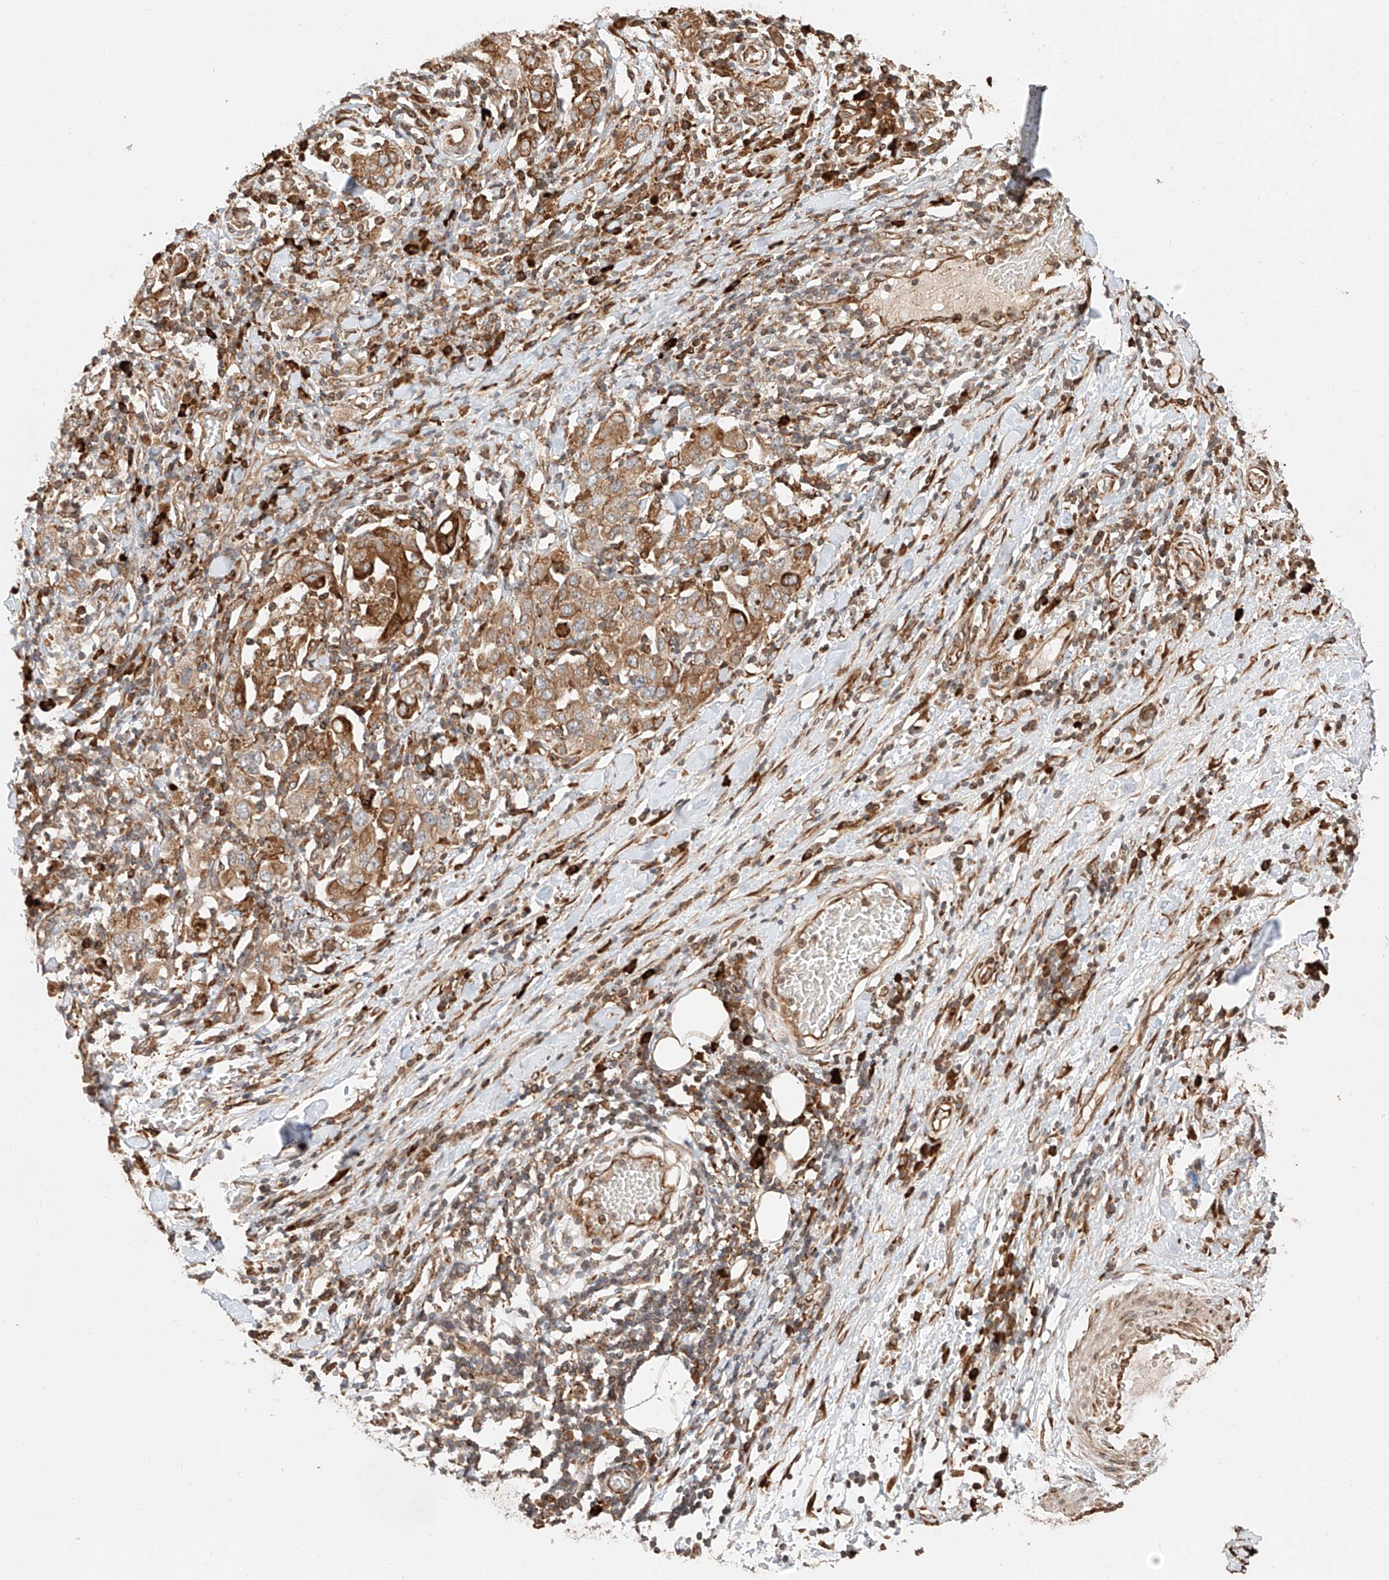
{"staining": {"intensity": "moderate", "quantity": ">75%", "location": "cytoplasmic/membranous"}, "tissue": "stomach cancer", "cell_type": "Tumor cells", "image_type": "cancer", "snomed": [{"axis": "morphology", "description": "Adenocarcinoma, NOS"}, {"axis": "topography", "description": "Stomach, upper"}], "caption": "Approximately >75% of tumor cells in human stomach cancer exhibit moderate cytoplasmic/membranous protein positivity as visualized by brown immunohistochemical staining.", "gene": "ZNF84", "patient": {"sex": "male", "age": 62}}